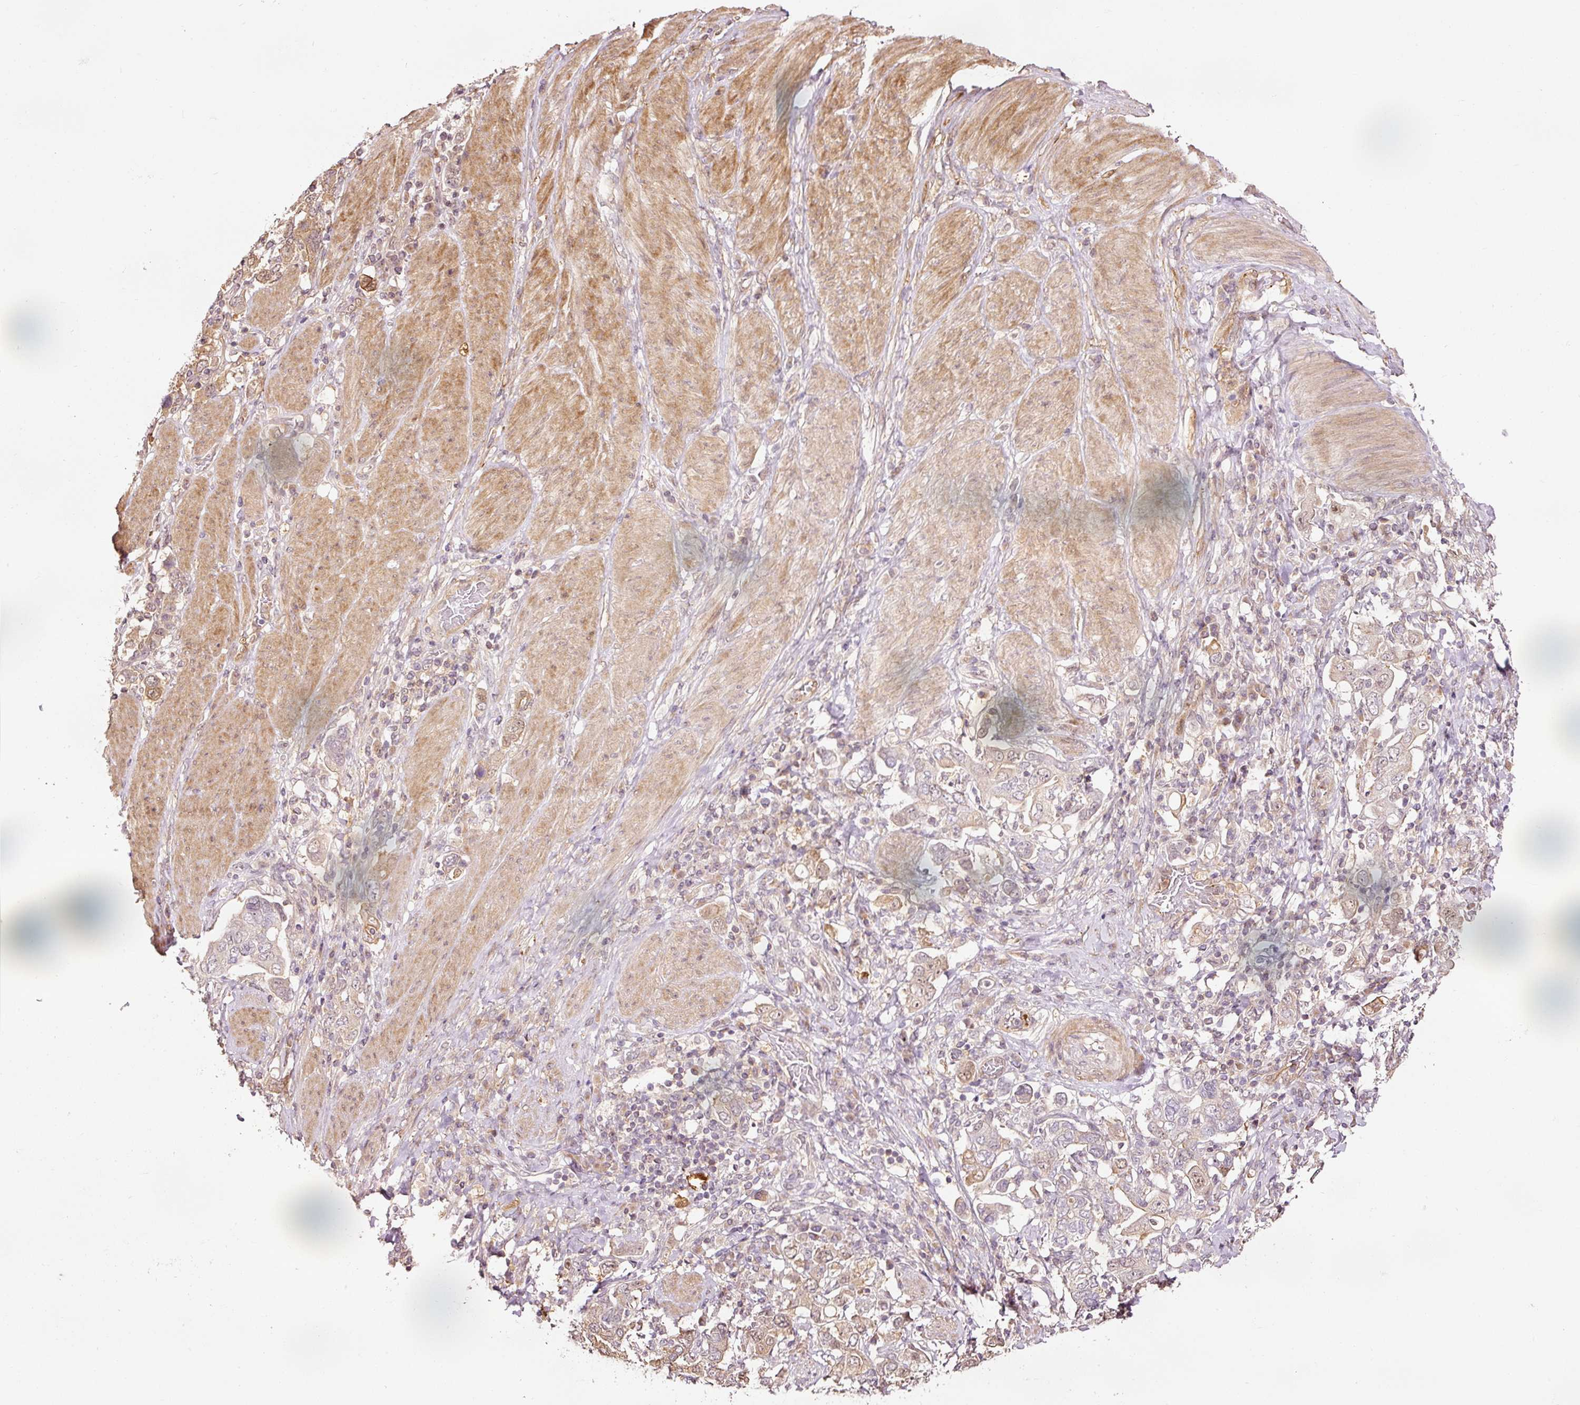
{"staining": {"intensity": "moderate", "quantity": "<25%", "location": "cytoplasmic/membranous,nuclear"}, "tissue": "stomach cancer", "cell_type": "Tumor cells", "image_type": "cancer", "snomed": [{"axis": "morphology", "description": "Adenocarcinoma, NOS"}, {"axis": "topography", "description": "Stomach, upper"}, {"axis": "topography", "description": "Stomach"}], "caption": "Human adenocarcinoma (stomach) stained for a protein (brown) displays moderate cytoplasmic/membranous and nuclear positive positivity in approximately <25% of tumor cells.", "gene": "FBXL14", "patient": {"sex": "male", "age": 62}}